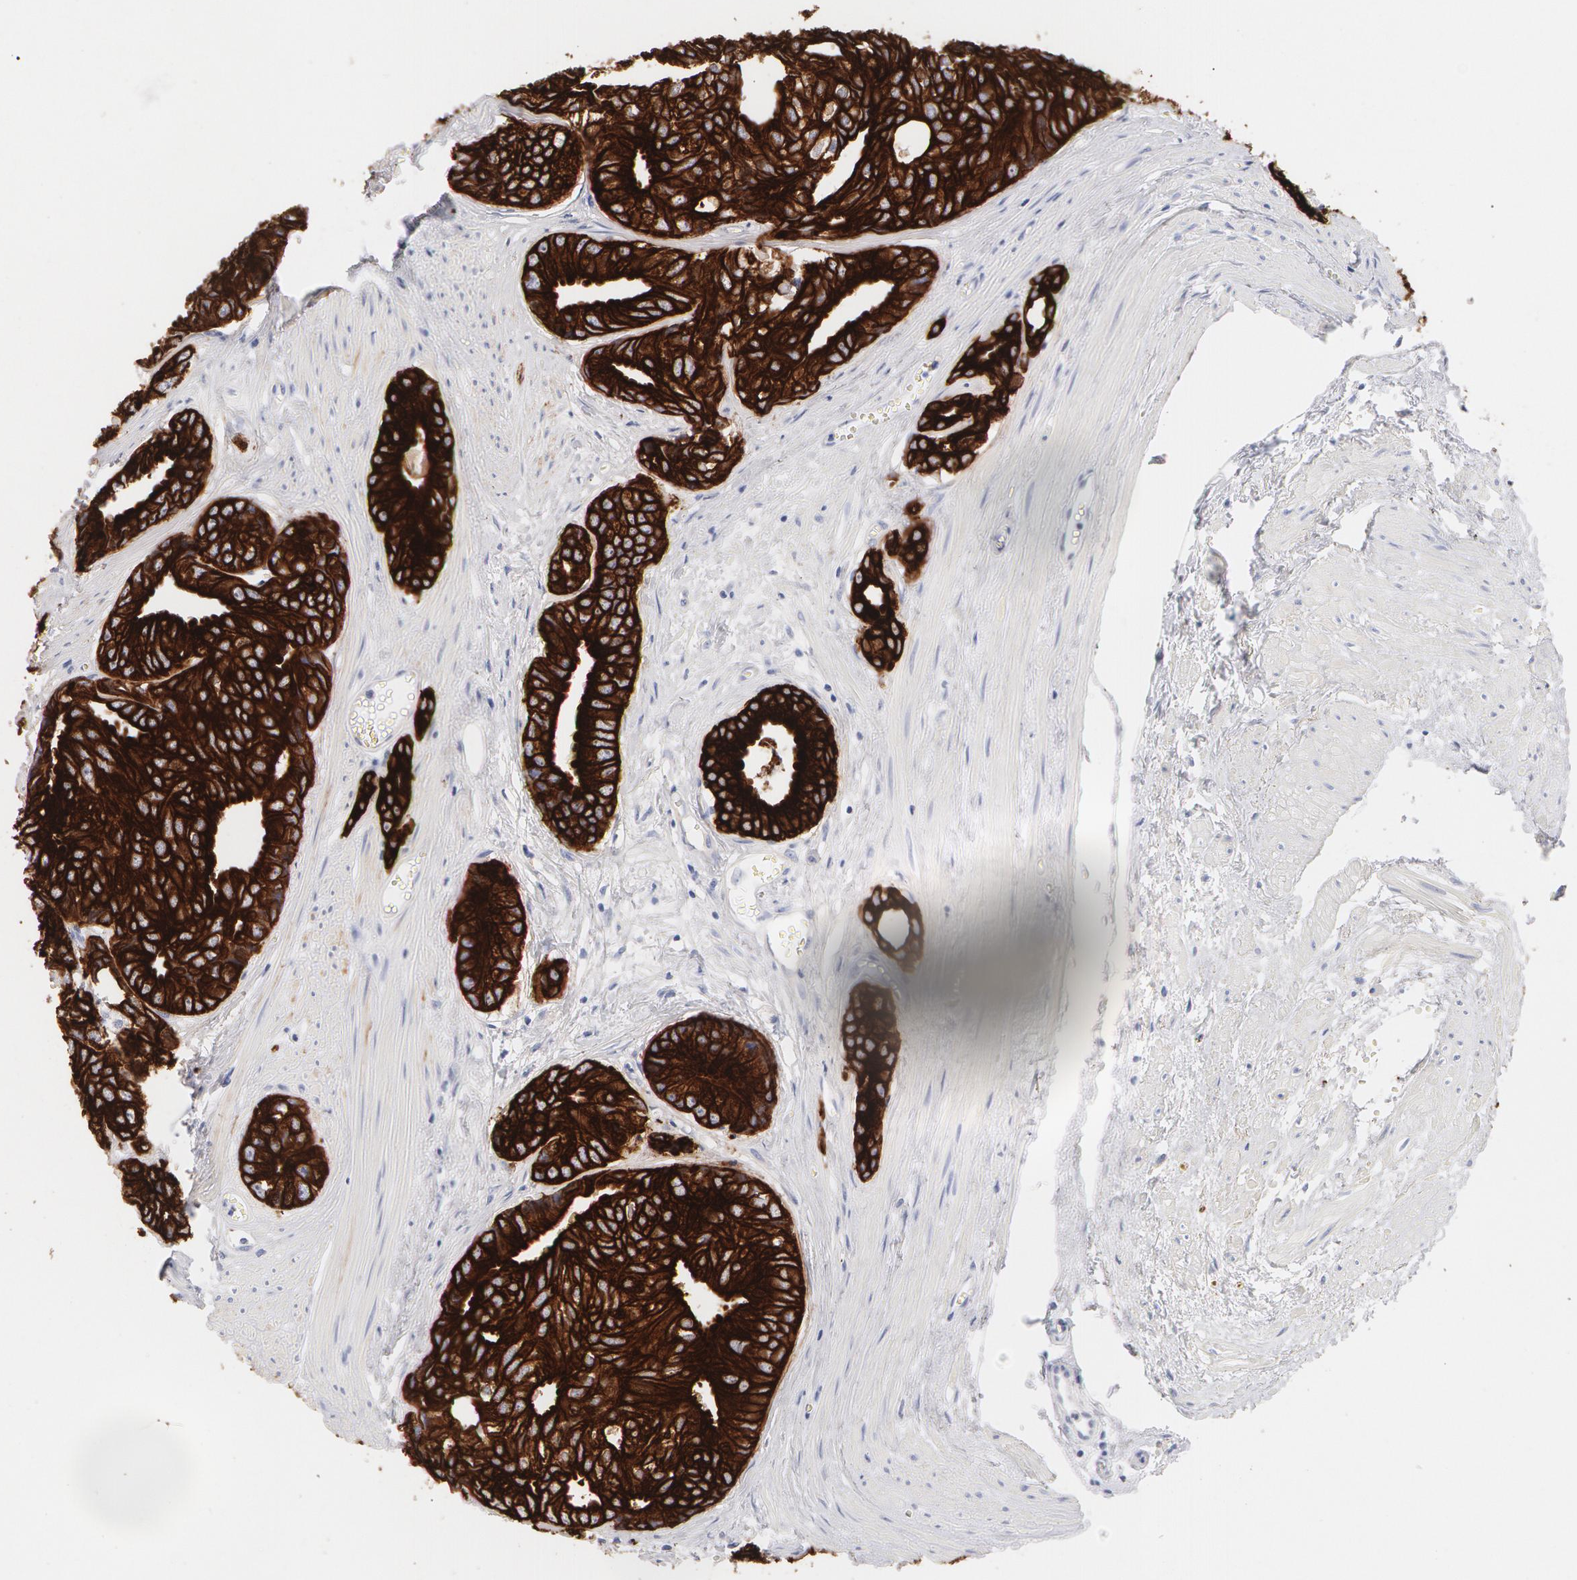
{"staining": {"intensity": "strong", "quantity": ">75%", "location": "cytoplasmic/membranous"}, "tissue": "prostate cancer", "cell_type": "Tumor cells", "image_type": "cancer", "snomed": [{"axis": "morphology", "description": "Adenocarcinoma, High grade"}, {"axis": "topography", "description": "Prostate"}], "caption": "Protein staining of prostate cancer tissue demonstrates strong cytoplasmic/membranous positivity in approximately >75% of tumor cells. (DAB (3,3'-diaminobenzidine) IHC with brightfield microscopy, high magnification).", "gene": "KRT8", "patient": {"sex": "male", "age": 56}}